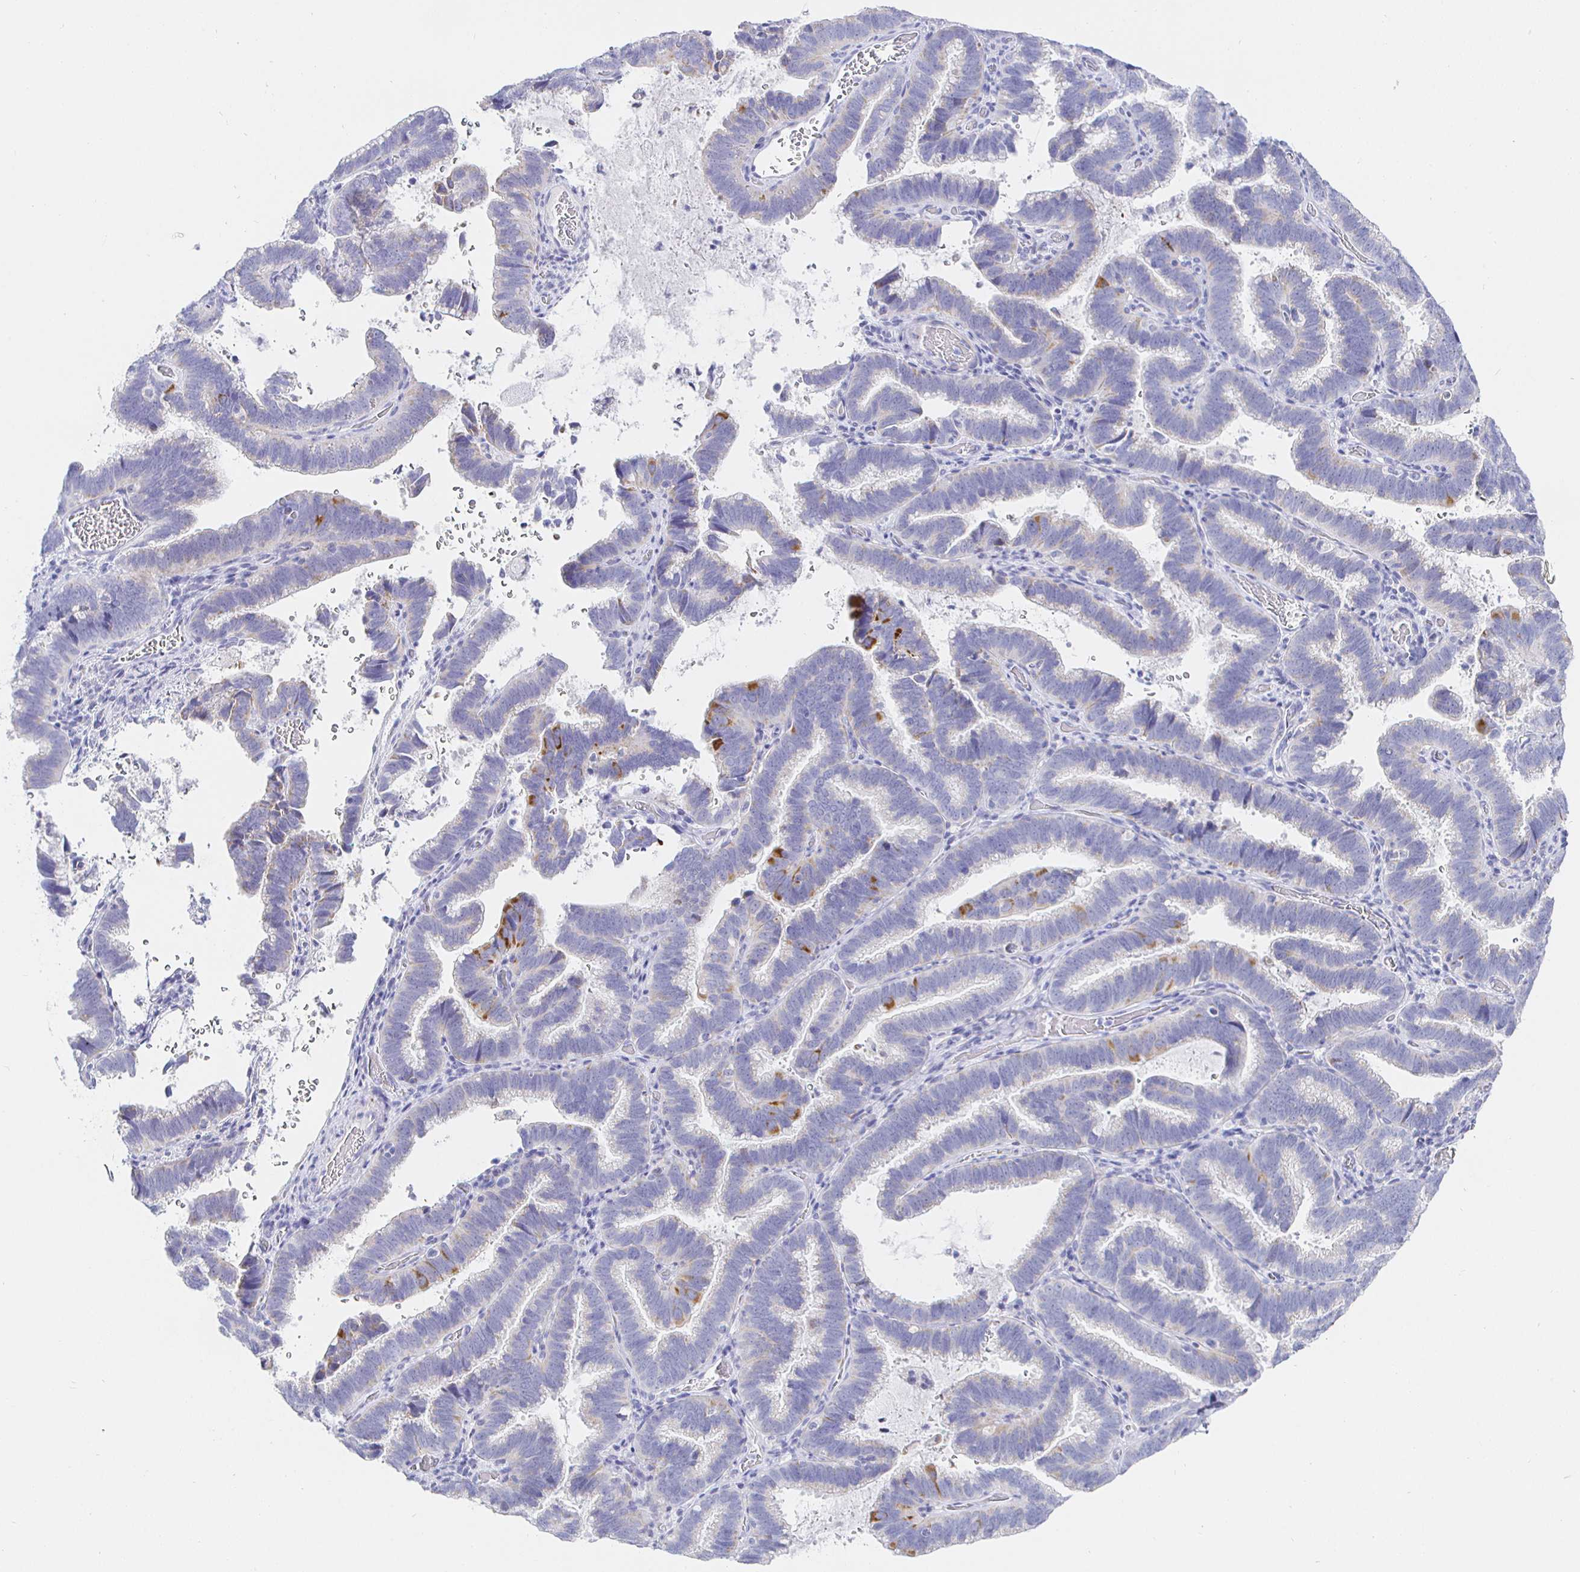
{"staining": {"intensity": "moderate", "quantity": "<25%", "location": "cytoplasmic/membranous"}, "tissue": "cervical cancer", "cell_type": "Tumor cells", "image_type": "cancer", "snomed": [{"axis": "morphology", "description": "Adenocarcinoma, NOS"}, {"axis": "topography", "description": "Cervix"}], "caption": "IHC micrograph of human cervical cancer stained for a protein (brown), which shows low levels of moderate cytoplasmic/membranous staining in about <25% of tumor cells.", "gene": "CR2", "patient": {"sex": "female", "age": 61}}